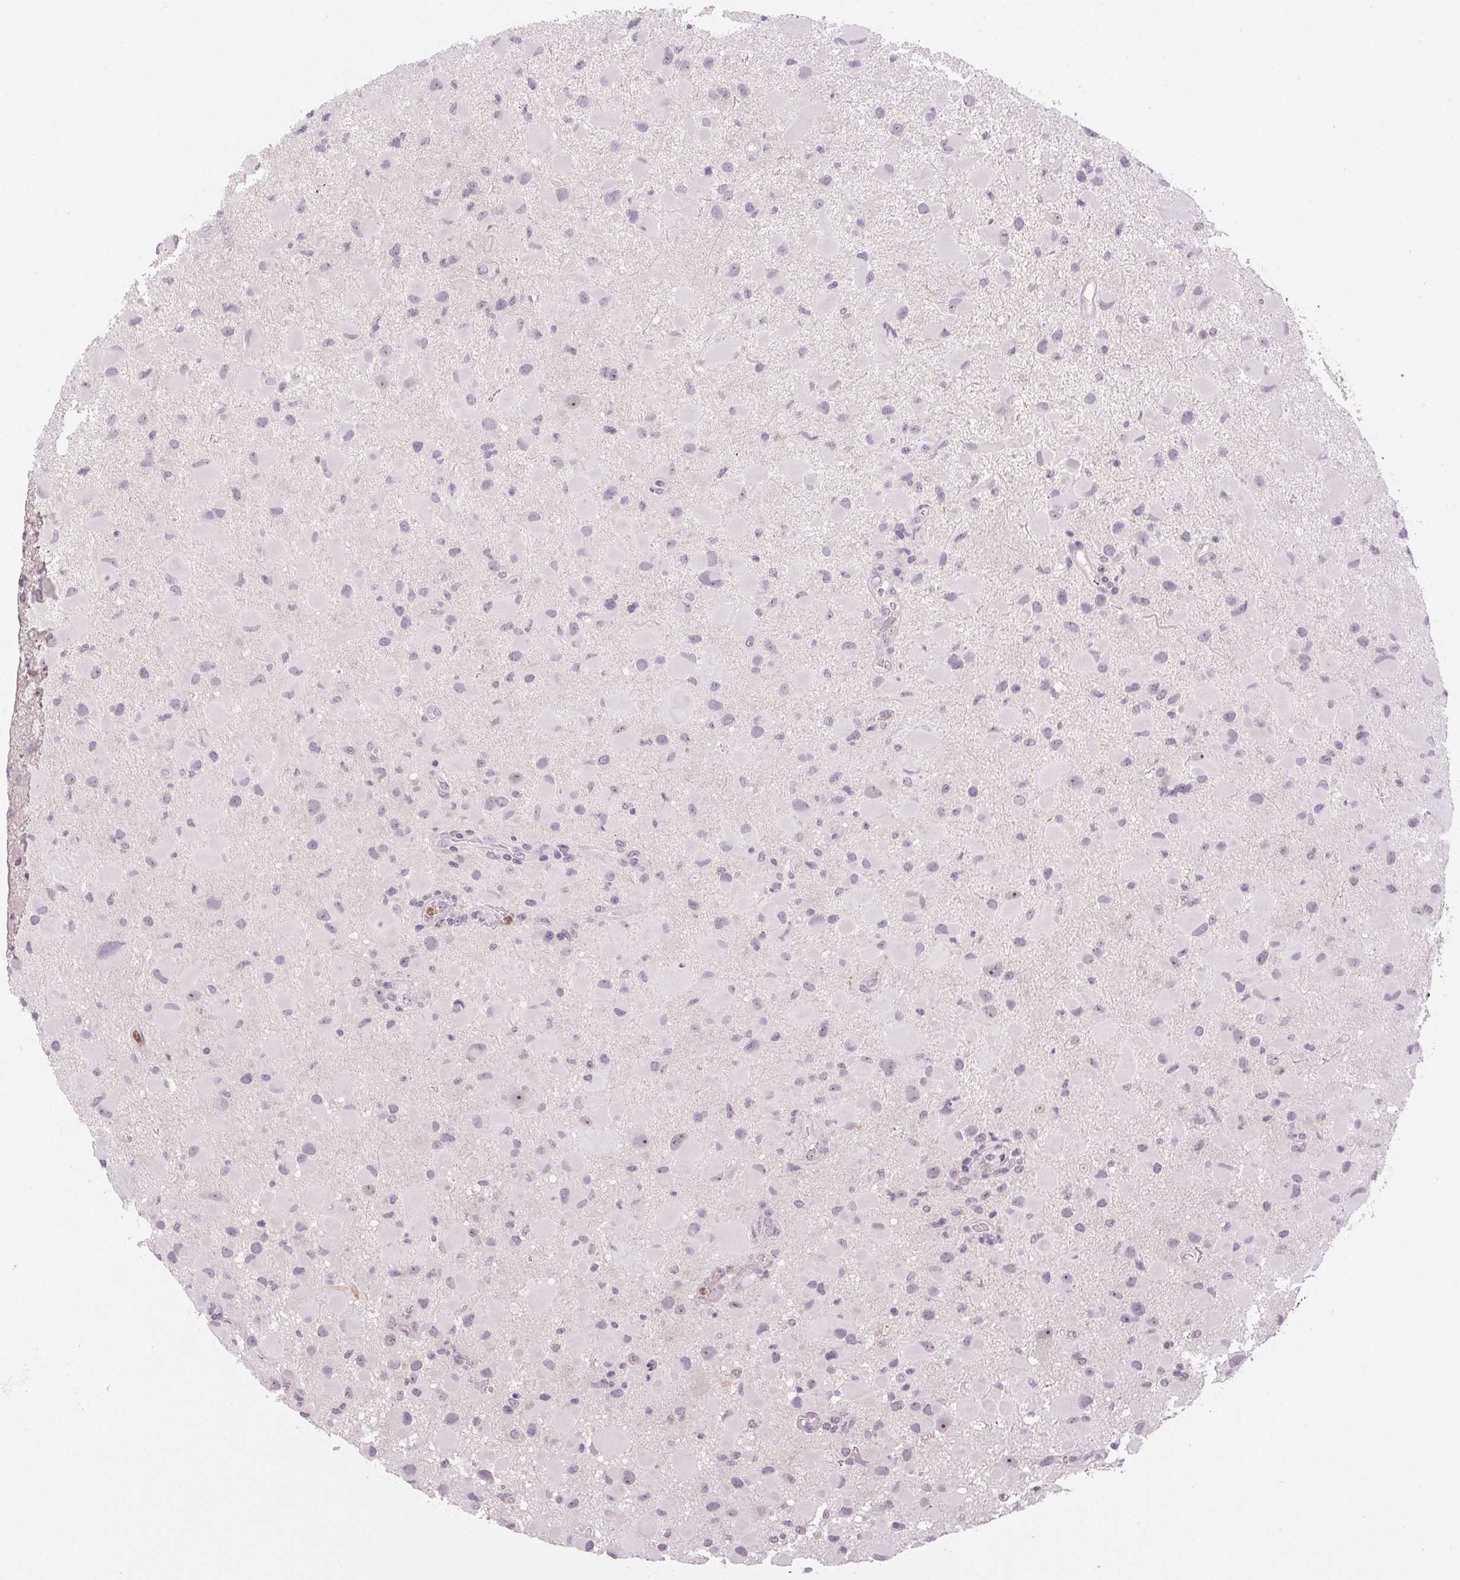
{"staining": {"intensity": "negative", "quantity": "none", "location": "none"}, "tissue": "glioma", "cell_type": "Tumor cells", "image_type": "cancer", "snomed": [{"axis": "morphology", "description": "Glioma, malignant, Low grade"}, {"axis": "topography", "description": "Brain"}], "caption": "IHC micrograph of low-grade glioma (malignant) stained for a protein (brown), which shows no staining in tumor cells.", "gene": "SGF29", "patient": {"sex": "female", "age": 32}}